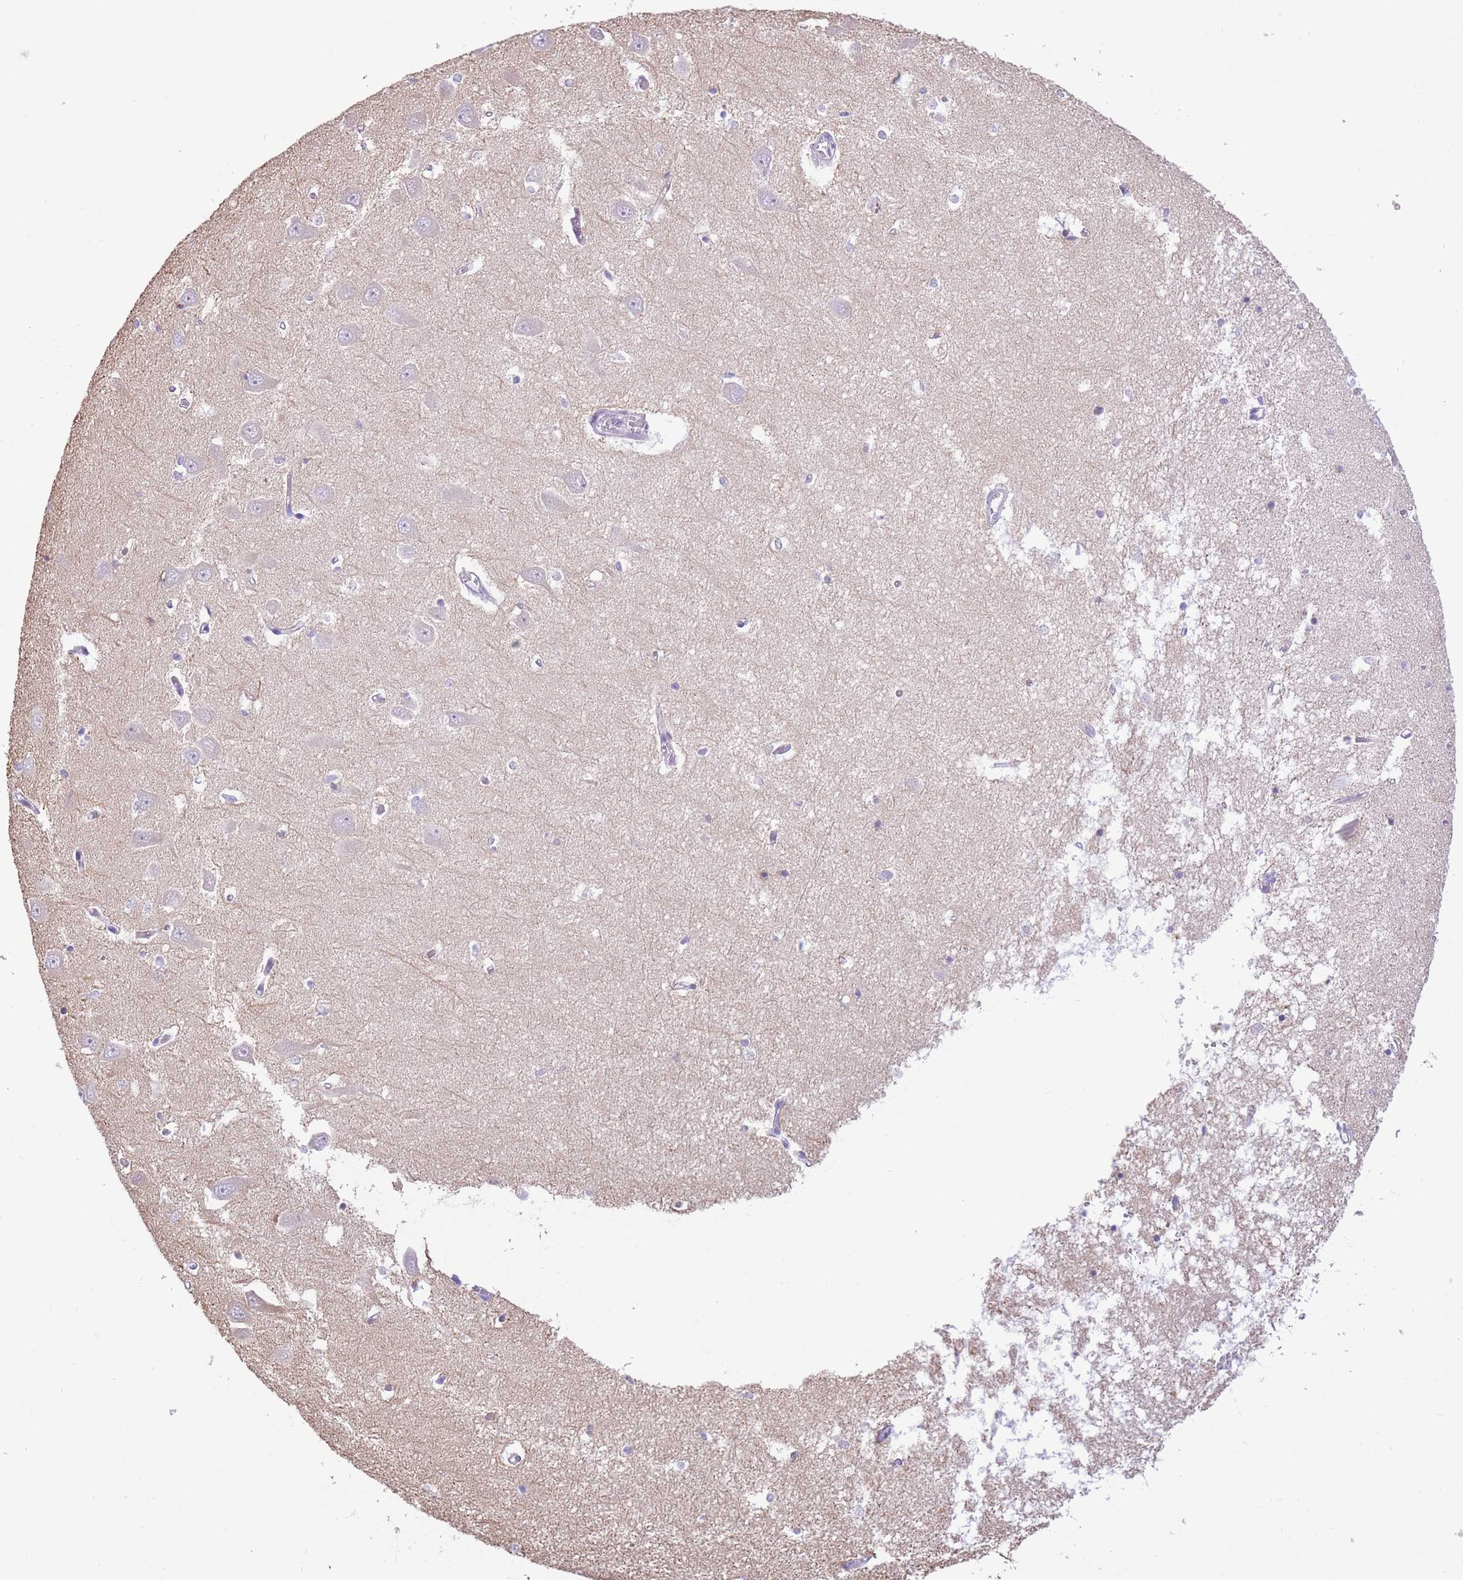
{"staining": {"intensity": "moderate", "quantity": "25%-75%", "location": "cytoplasmic/membranous"}, "tissue": "hippocampus", "cell_type": "Glial cells", "image_type": "normal", "snomed": [{"axis": "morphology", "description": "Normal tissue, NOS"}, {"axis": "topography", "description": "Hippocampus"}], "caption": "Immunohistochemical staining of normal hippocampus shows moderate cytoplasmic/membranous protein positivity in about 25%-75% of glial cells. (IHC, brightfield microscopy, high magnification).", "gene": "RHOU", "patient": {"sex": "male", "age": 70}}